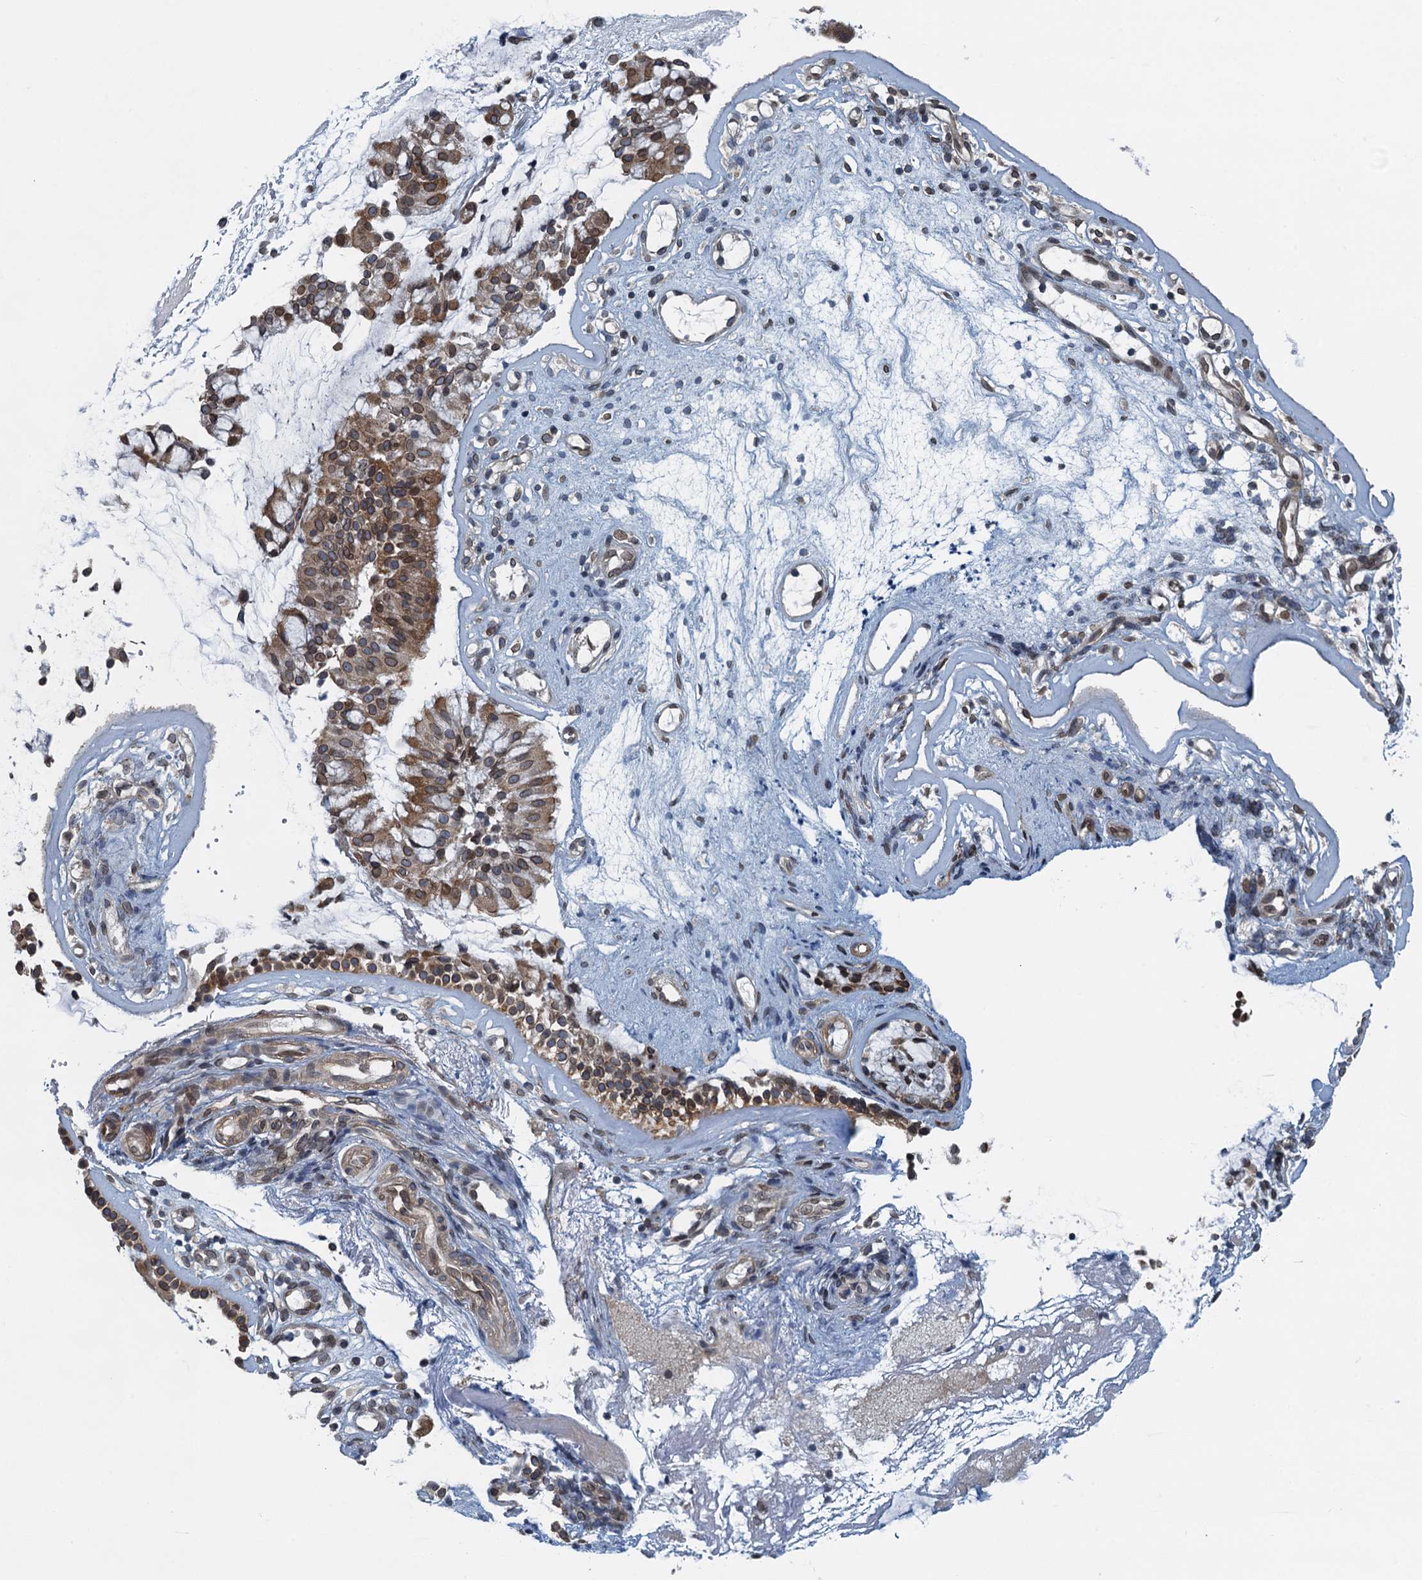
{"staining": {"intensity": "moderate", "quantity": ">75%", "location": "cytoplasmic/membranous,nuclear"}, "tissue": "nasopharynx", "cell_type": "Respiratory epithelial cells", "image_type": "normal", "snomed": [{"axis": "morphology", "description": "Normal tissue, NOS"}, {"axis": "topography", "description": "Nasopharynx"}], "caption": "Protein expression by IHC displays moderate cytoplasmic/membranous,nuclear staining in approximately >75% of respiratory epithelial cells in normal nasopharynx.", "gene": "CCDC34", "patient": {"sex": "female", "age": 39}}